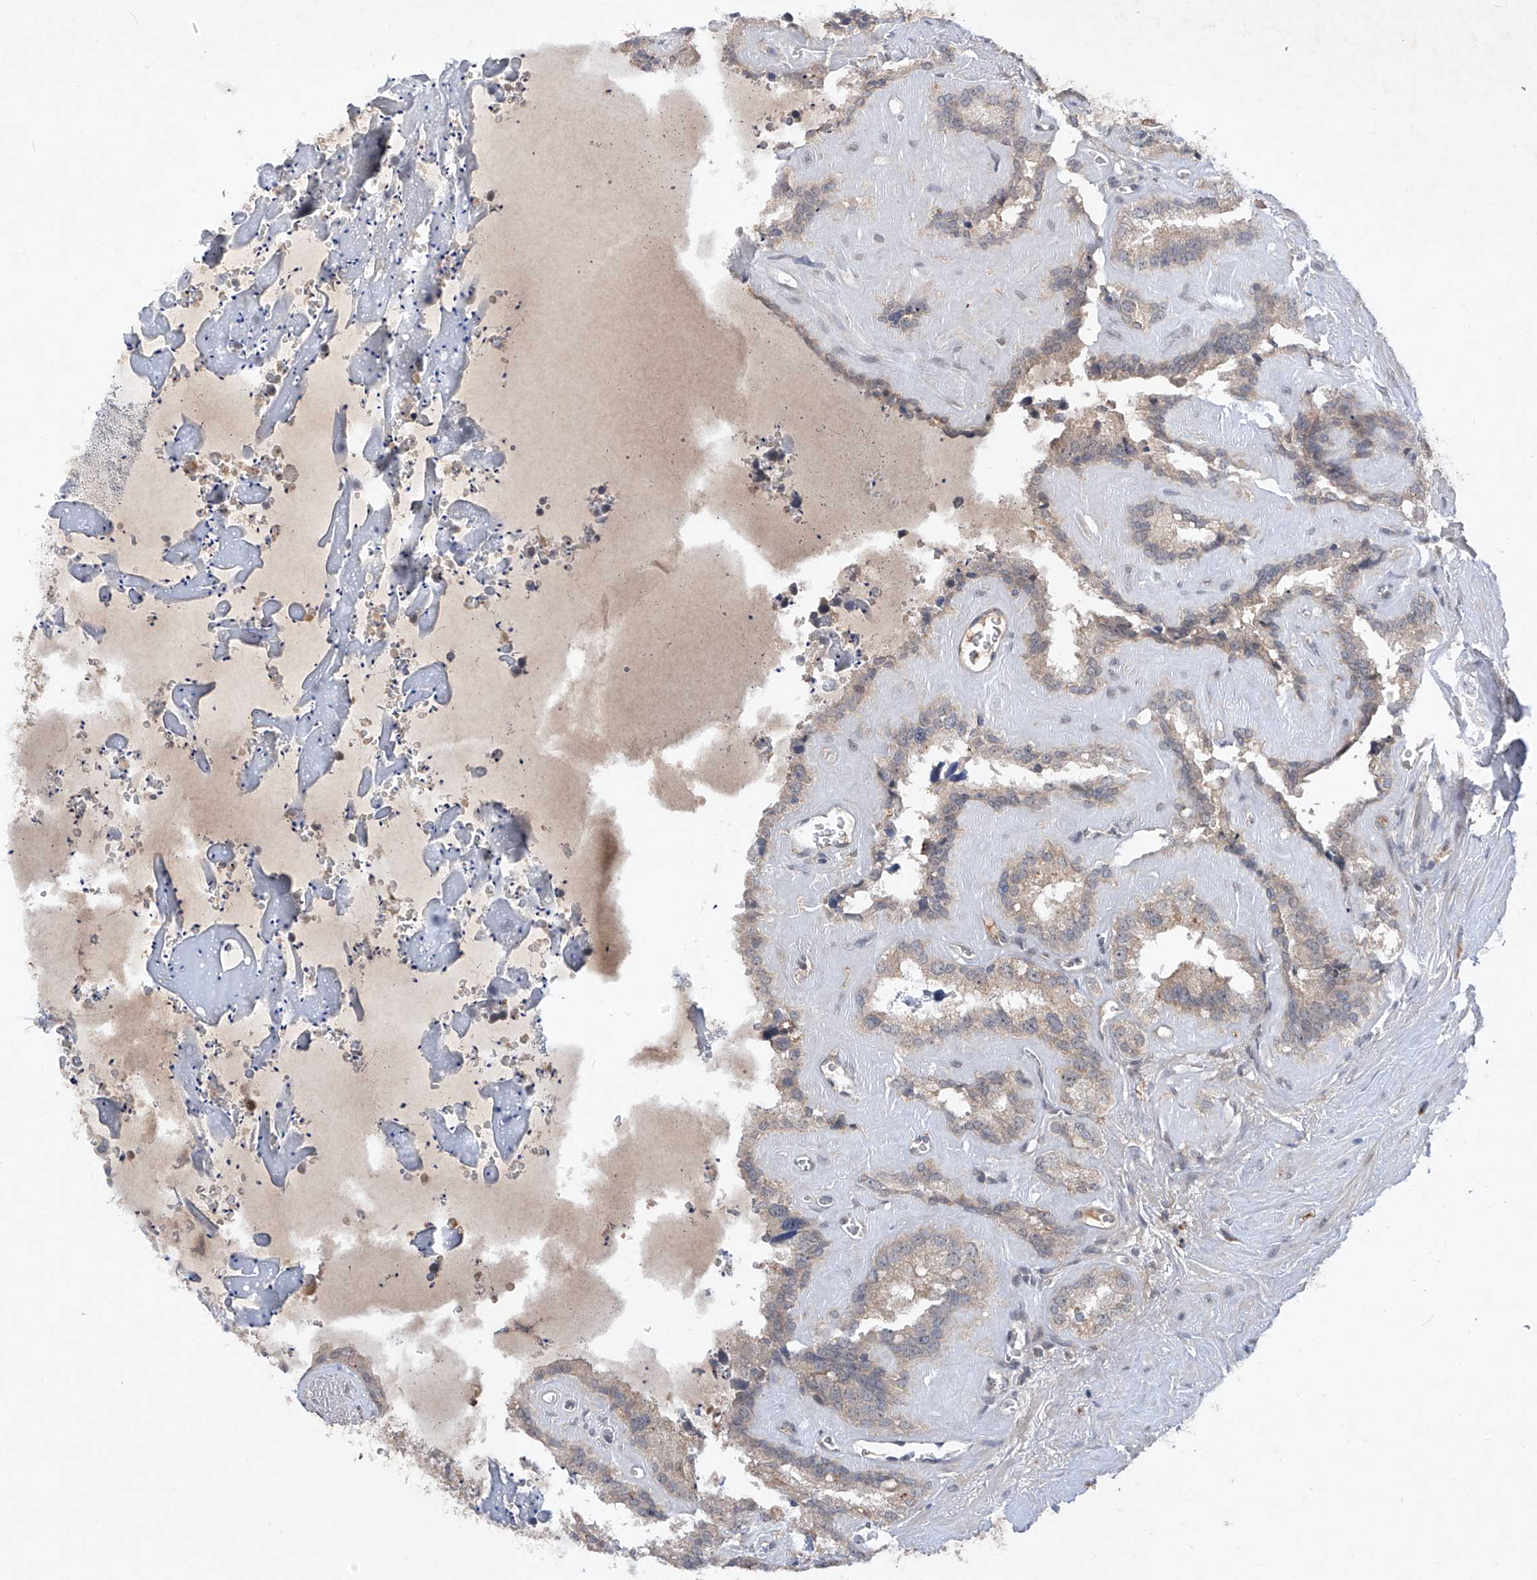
{"staining": {"intensity": "negative", "quantity": "none", "location": "none"}, "tissue": "seminal vesicle", "cell_type": "Glandular cells", "image_type": "normal", "snomed": [{"axis": "morphology", "description": "Normal tissue, NOS"}, {"axis": "topography", "description": "Prostate"}, {"axis": "topography", "description": "Seminal veicle"}], "caption": "This is an immunohistochemistry (IHC) histopathology image of normal seminal vesicle. There is no expression in glandular cells.", "gene": "FAM135A", "patient": {"sex": "male", "age": 59}}